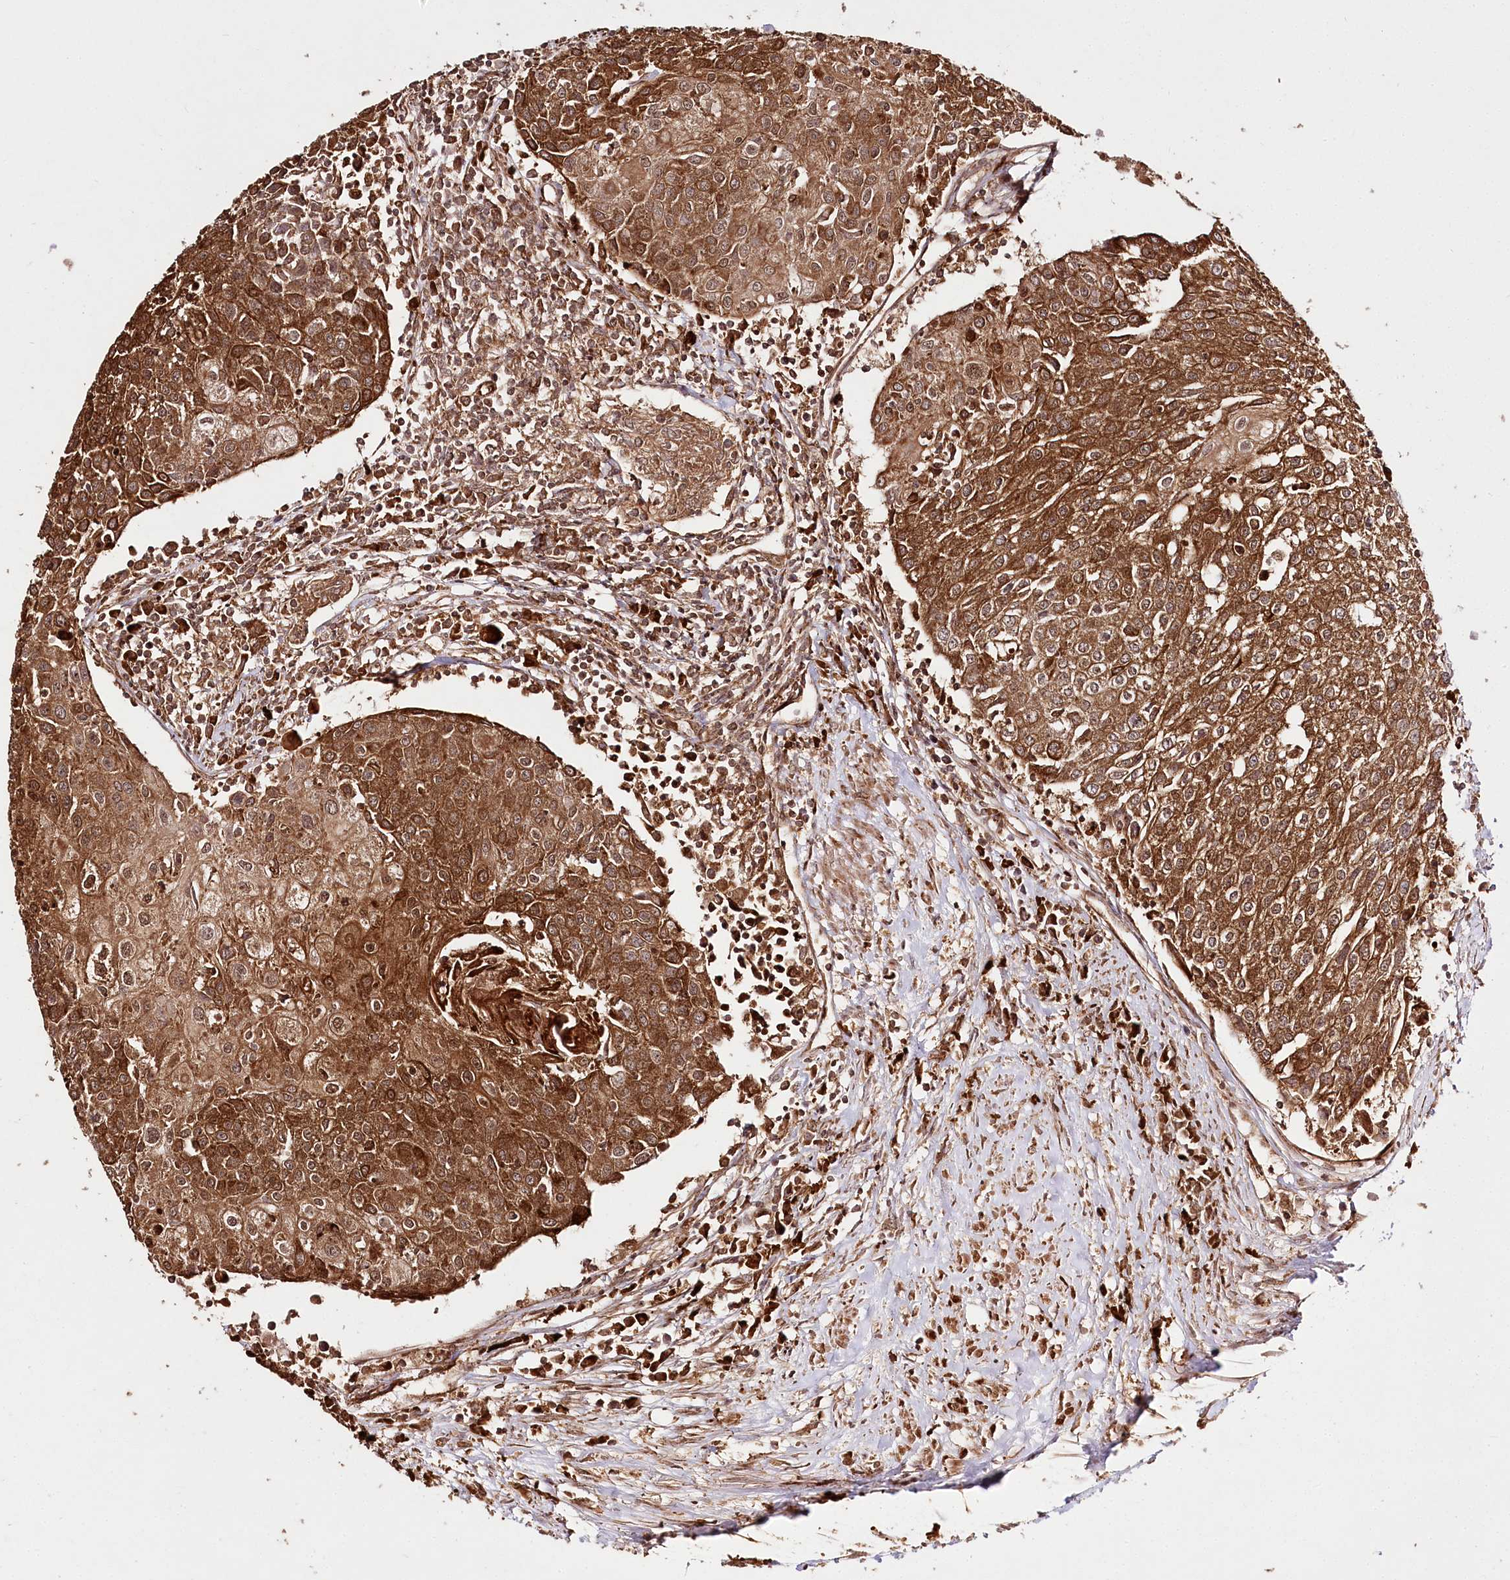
{"staining": {"intensity": "strong", "quantity": ">75%", "location": "cytoplasmic/membranous,nuclear"}, "tissue": "urothelial cancer", "cell_type": "Tumor cells", "image_type": "cancer", "snomed": [{"axis": "morphology", "description": "Urothelial carcinoma, High grade"}, {"axis": "topography", "description": "Urinary bladder"}], "caption": "High-magnification brightfield microscopy of urothelial cancer stained with DAB (brown) and counterstained with hematoxylin (blue). tumor cells exhibit strong cytoplasmic/membranous and nuclear positivity is seen in about>75% of cells.", "gene": "ULK2", "patient": {"sex": "female", "age": 85}}